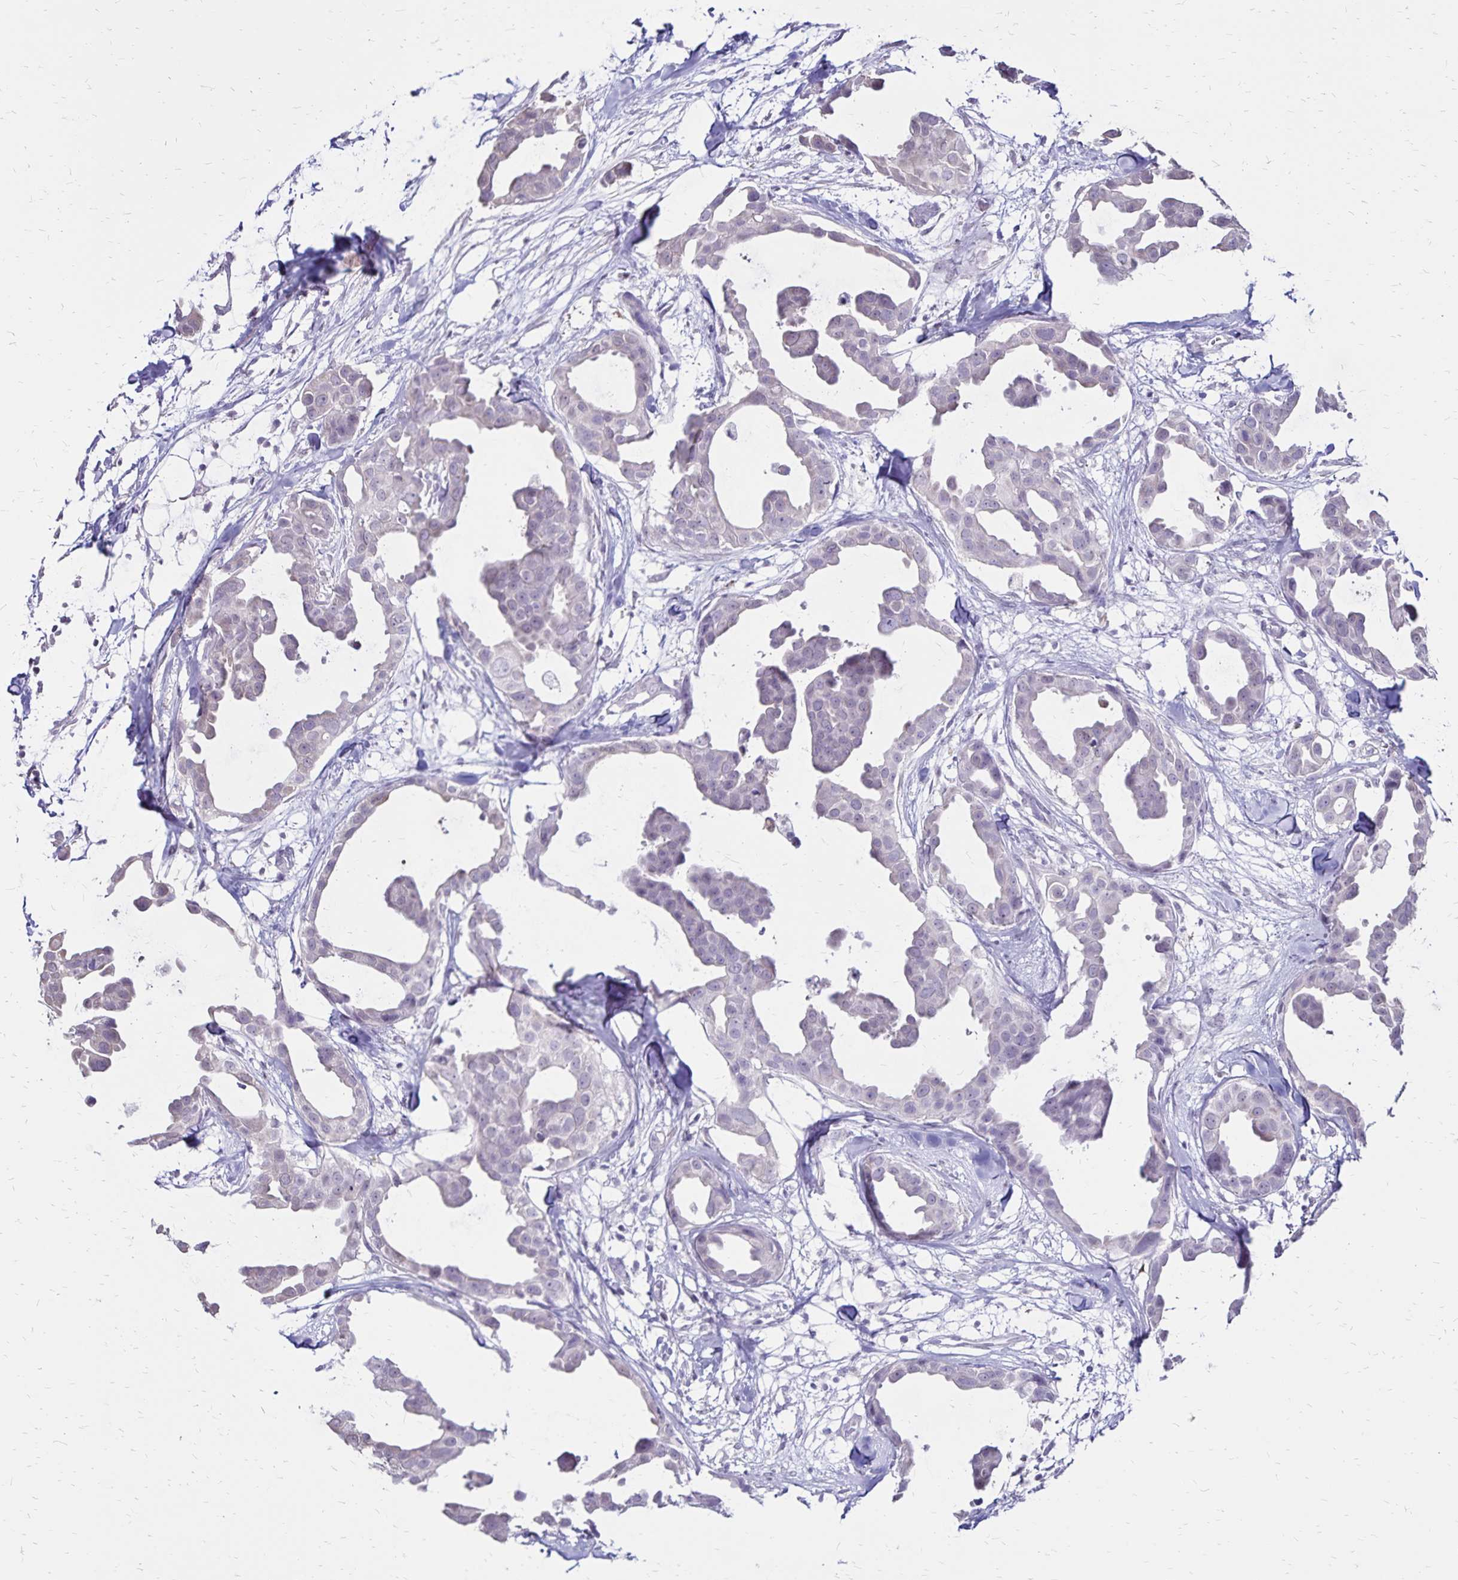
{"staining": {"intensity": "negative", "quantity": "none", "location": "none"}, "tissue": "breast cancer", "cell_type": "Tumor cells", "image_type": "cancer", "snomed": [{"axis": "morphology", "description": "Duct carcinoma"}, {"axis": "topography", "description": "Breast"}], "caption": "Protein analysis of breast intraductal carcinoma reveals no significant positivity in tumor cells.", "gene": "SH3GL3", "patient": {"sex": "female", "age": 38}}